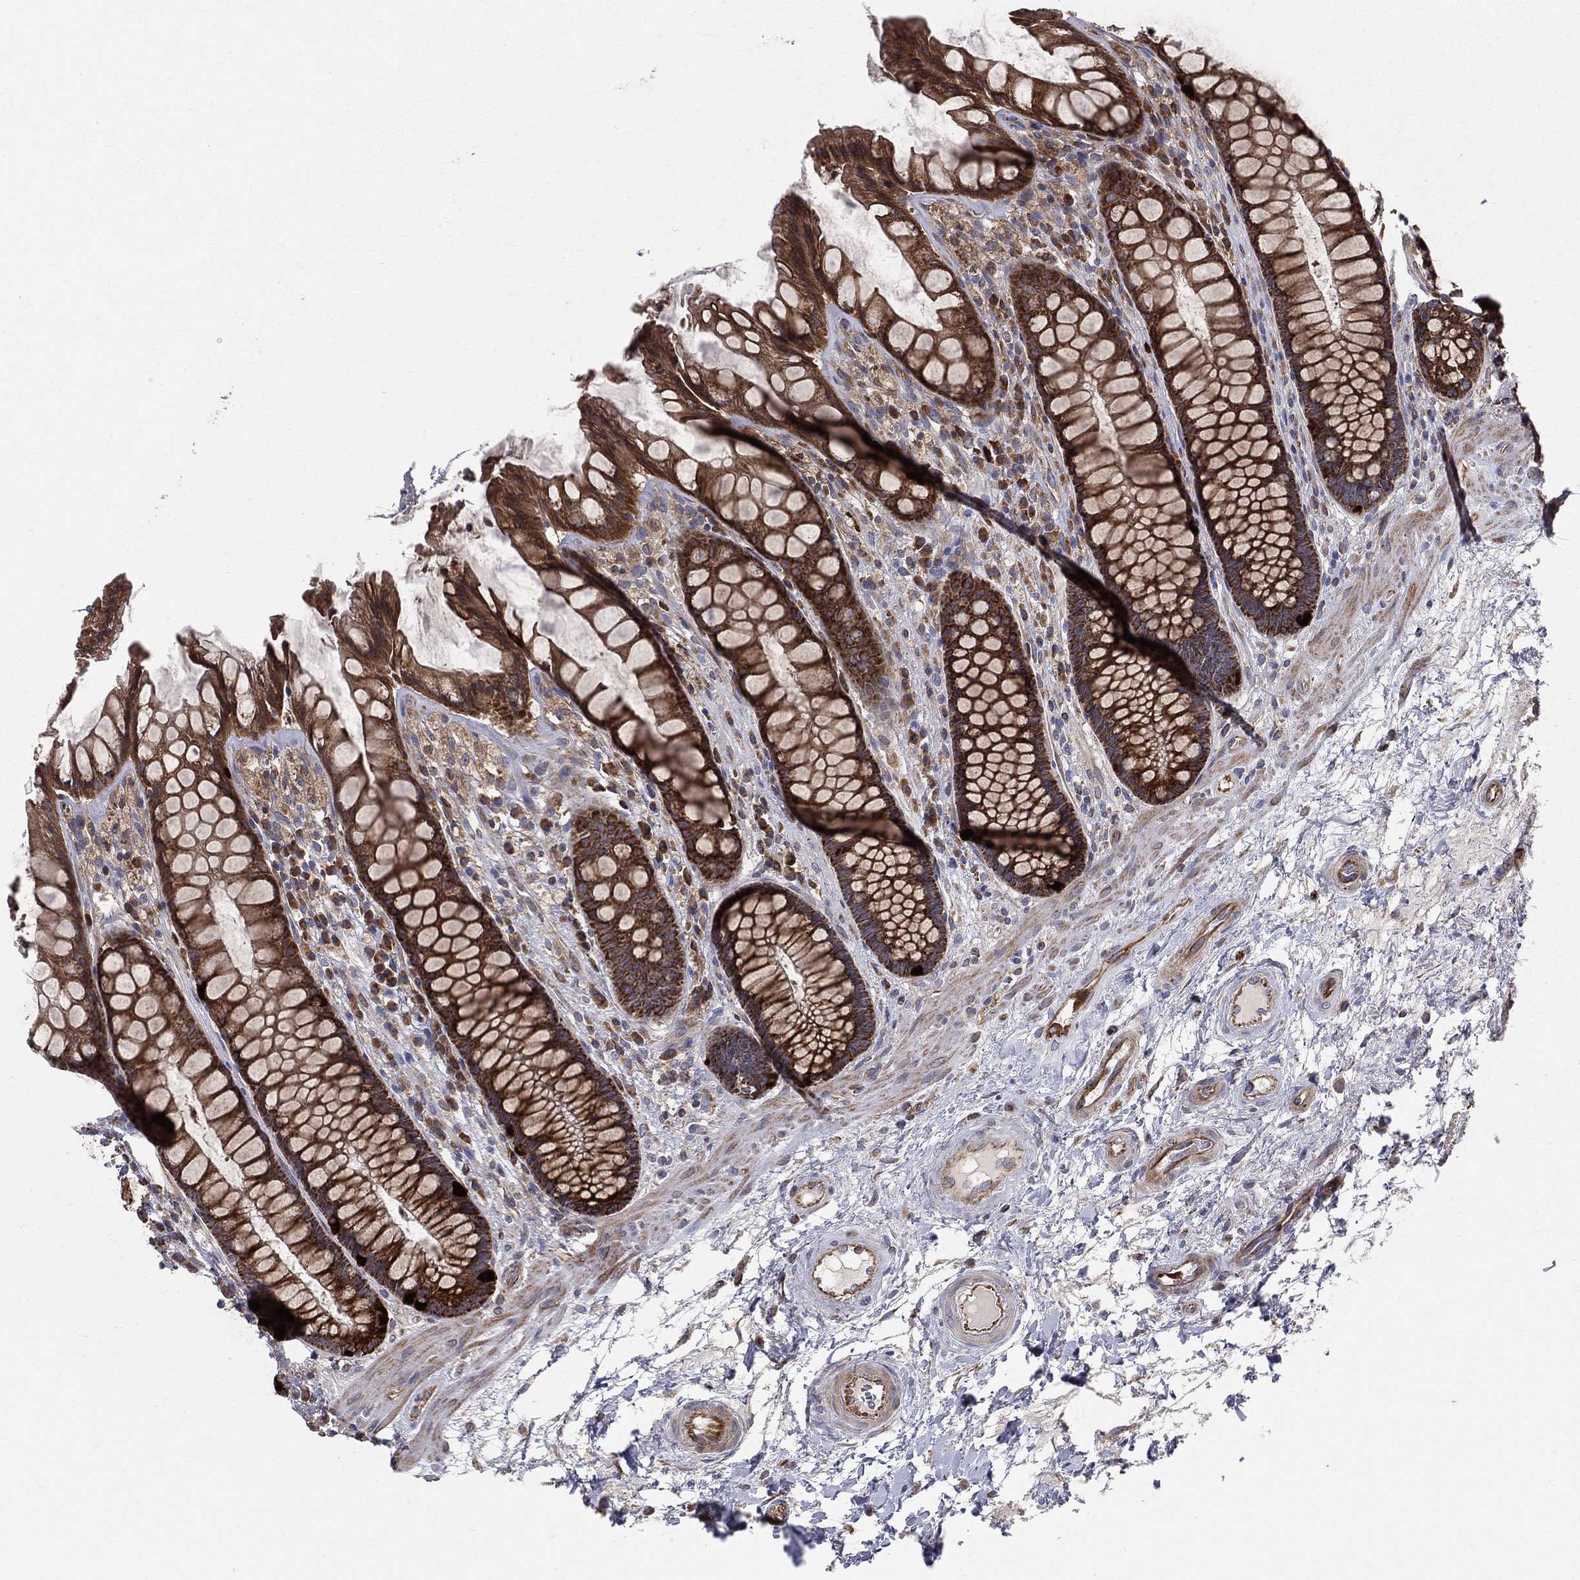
{"staining": {"intensity": "strong", "quantity": ">75%", "location": "cytoplasmic/membranous"}, "tissue": "rectum", "cell_type": "Glandular cells", "image_type": "normal", "snomed": [{"axis": "morphology", "description": "Normal tissue, NOS"}, {"axis": "topography", "description": "Rectum"}], "caption": "Immunohistochemistry (IHC) histopathology image of unremarkable rectum: rectum stained using IHC displays high levels of strong protein expression localized specifically in the cytoplasmic/membranous of glandular cells, appearing as a cytoplasmic/membranous brown color.", "gene": "MIX23", "patient": {"sex": "female", "age": 58}}